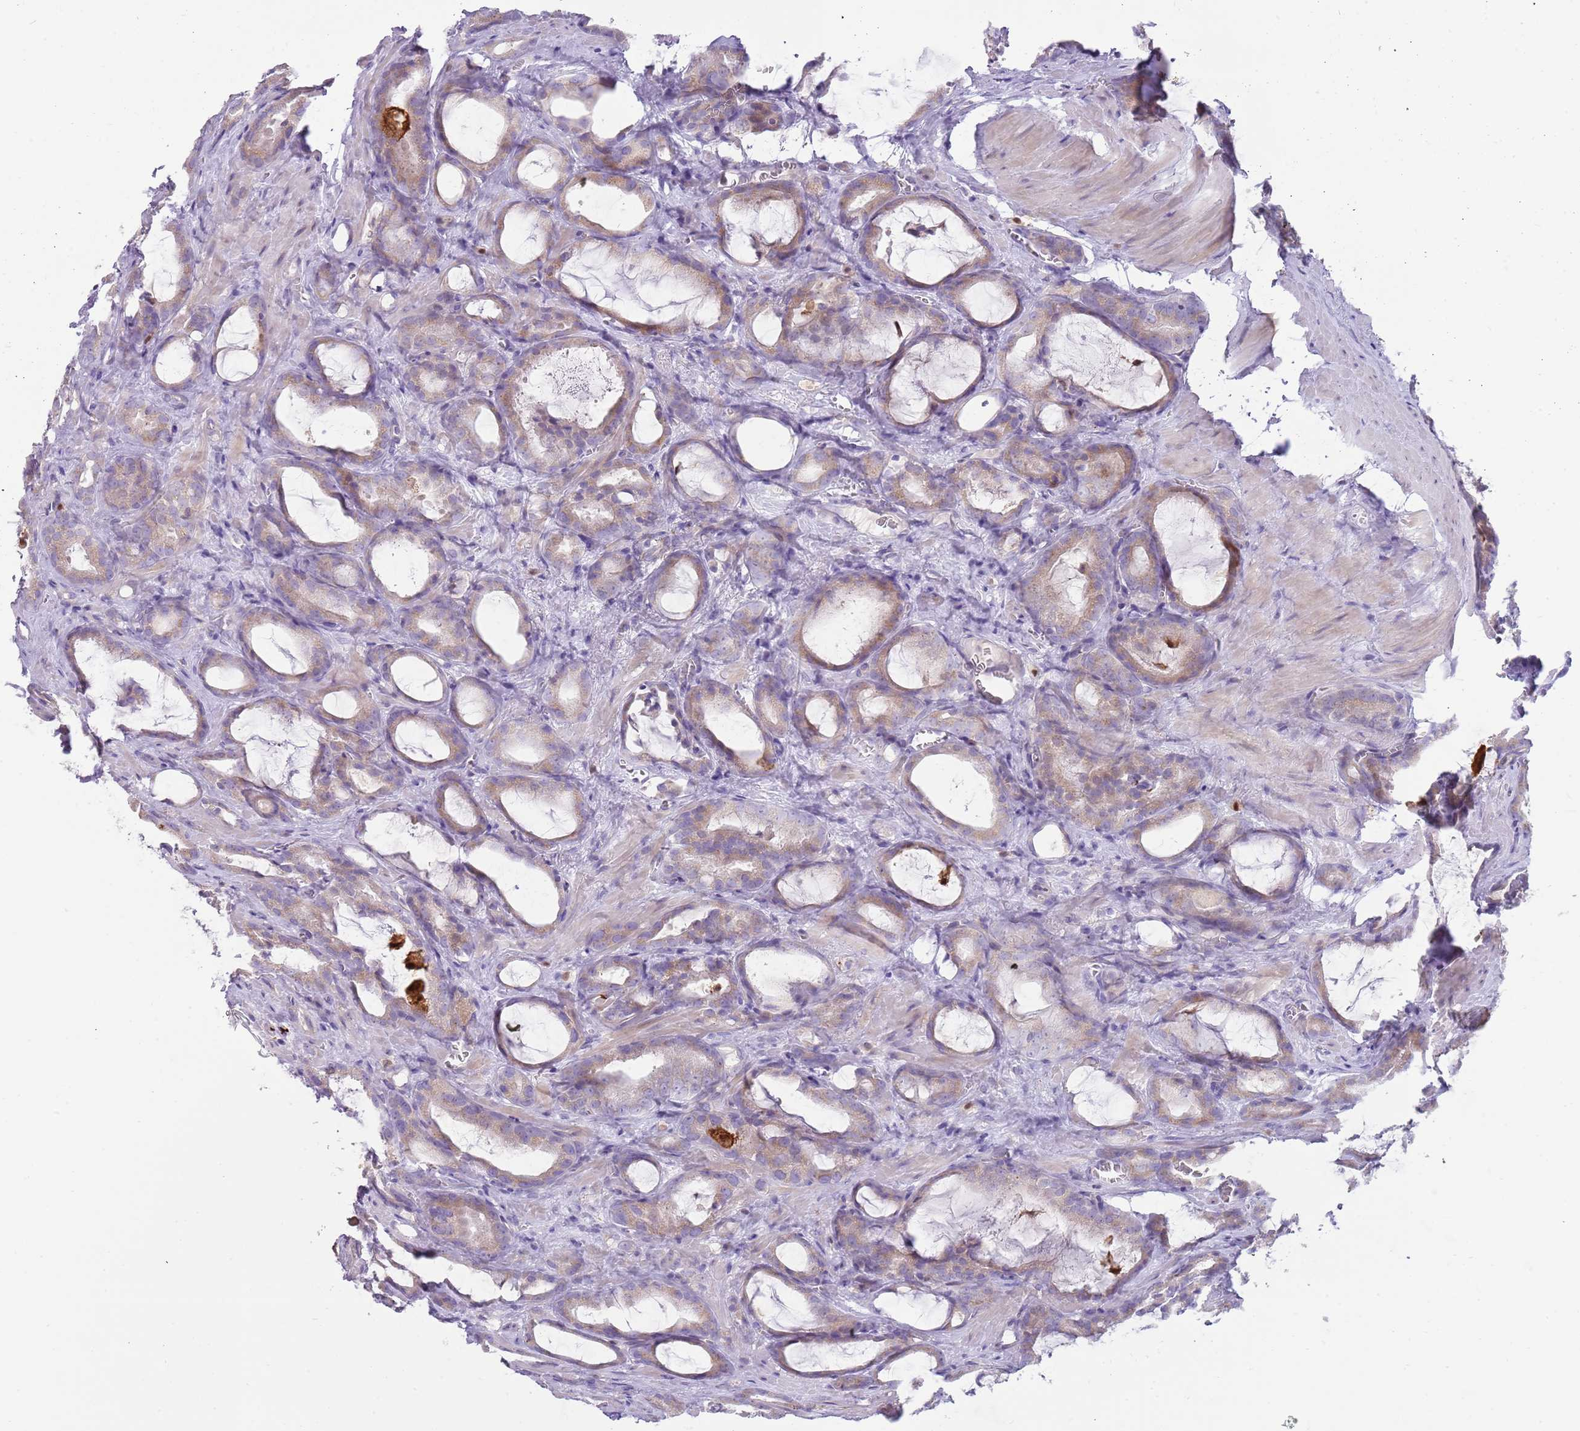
{"staining": {"intensity": "moderate", "quantity": ">75%", "location": "cytoplasmic/membranous"}, "tissue": "prostate cancer", "cell_type": "Tumor cells", "image_type": "cancer", "snomed": [{"axis": "morphology", "description": "Adenocarcinoma, High grade"}, {"axis": "topography", "description": "Prostate"}], "caption": "A brown stain labels moderate cytoplasmic/membranous expression of a protein in prostate cancer (high-grade adenocarcinoma) tumor cells.", "gene": "DIPK1C", "patient": {"sex": "male", "age": 72}}